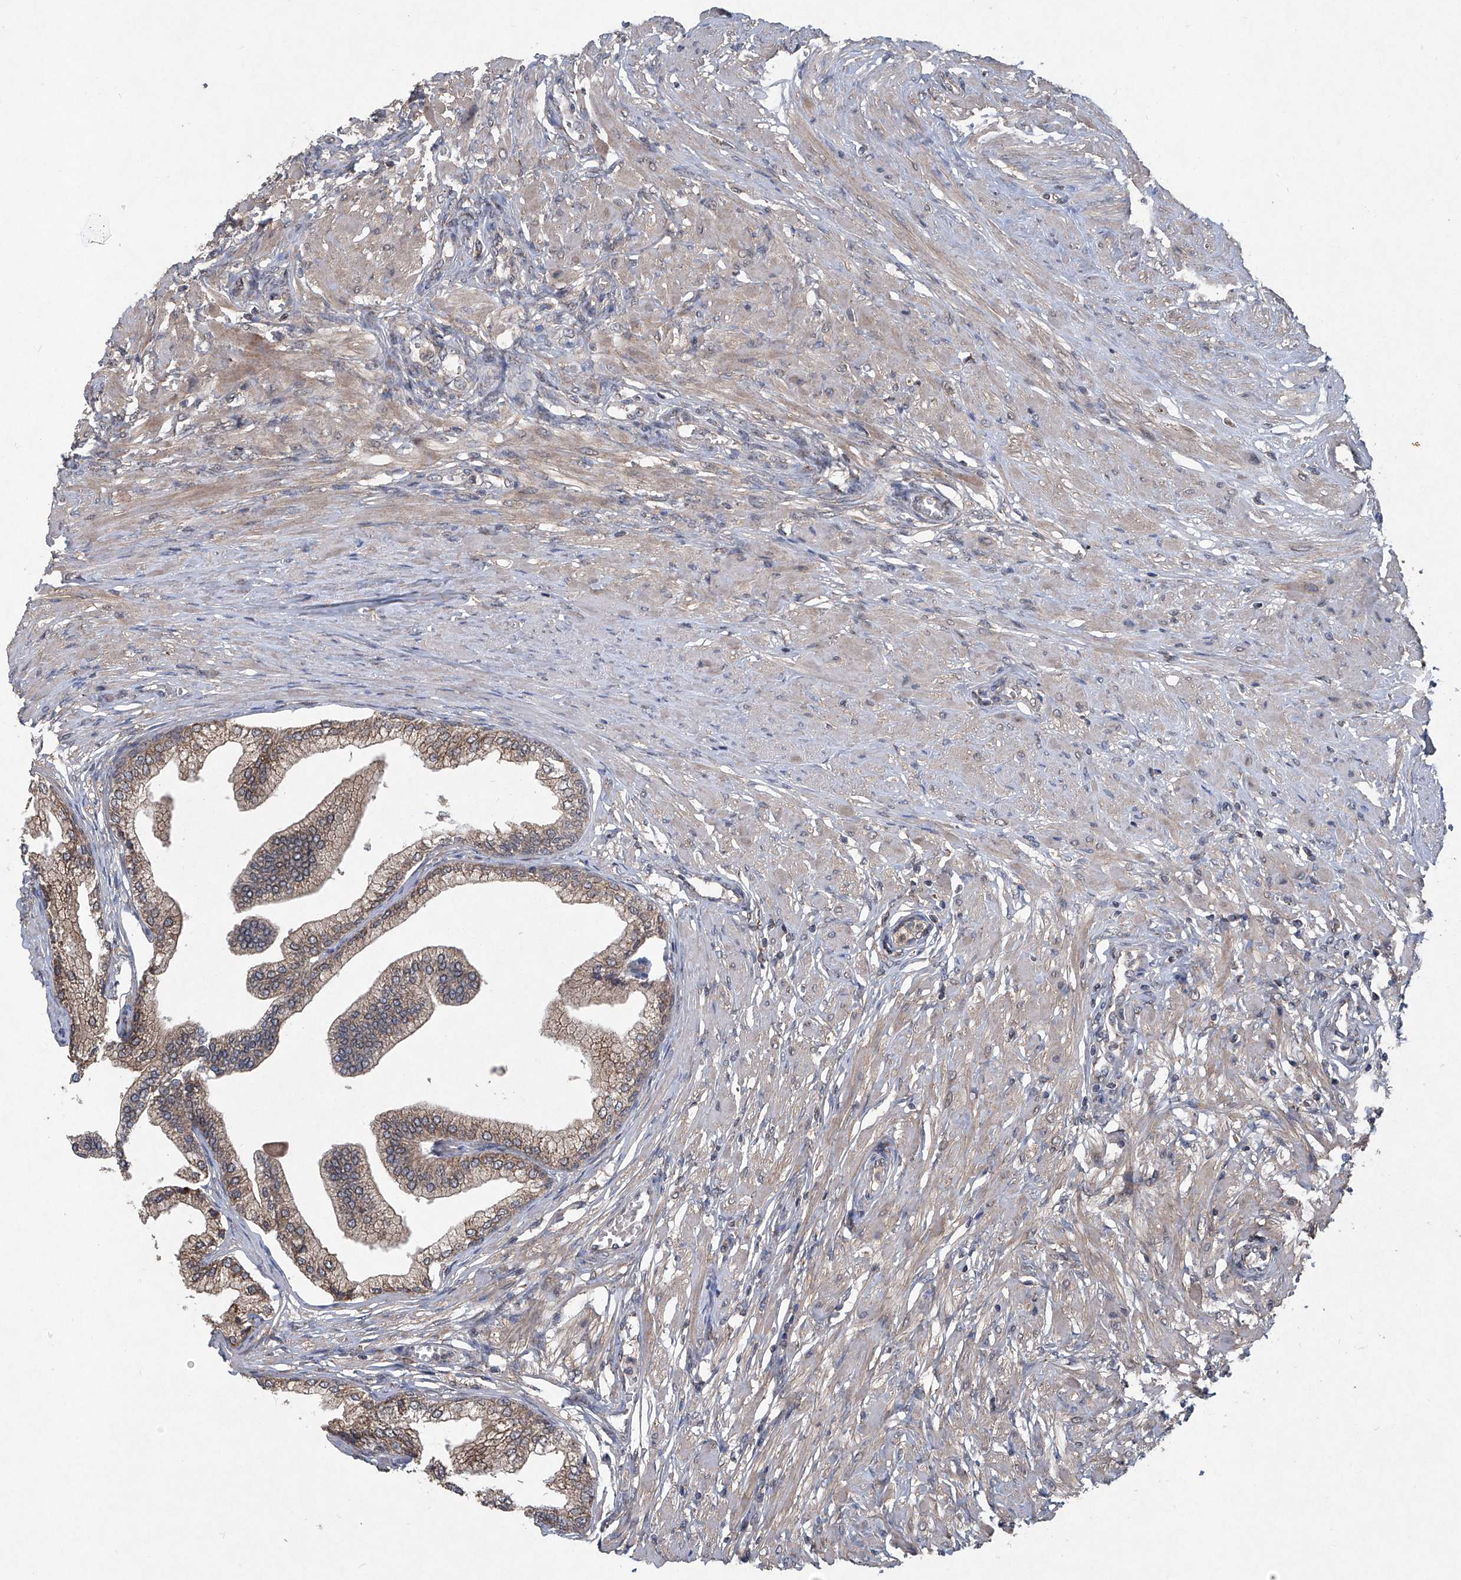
{"staining": {"intensity": "moderate", "quantity": ">75%", "location": "cytoplasmic/membranous"}, "tissue": "prostate", "cell_type": "Glandular cells", "image_type": "normal", "snomed": [{"axis": "morphology", "description": "Normal tissue, NOS"}, {"axis": "morphology", "description": "Urothelial carcinoma, Low grade"}, {"axis": "topography", "description": "Urinary bladder"}, {"axis": "topography", "description": "Prostate"}], "caption": "This micrograph displays immunohistochemistry staining of unremarkable human prostate, with medium moderate cytoplasmic/membranous staining in approximately >75% of glandular cells.", "gene": "SUMF2", "patient": {"sex": "male", "age": 60}}